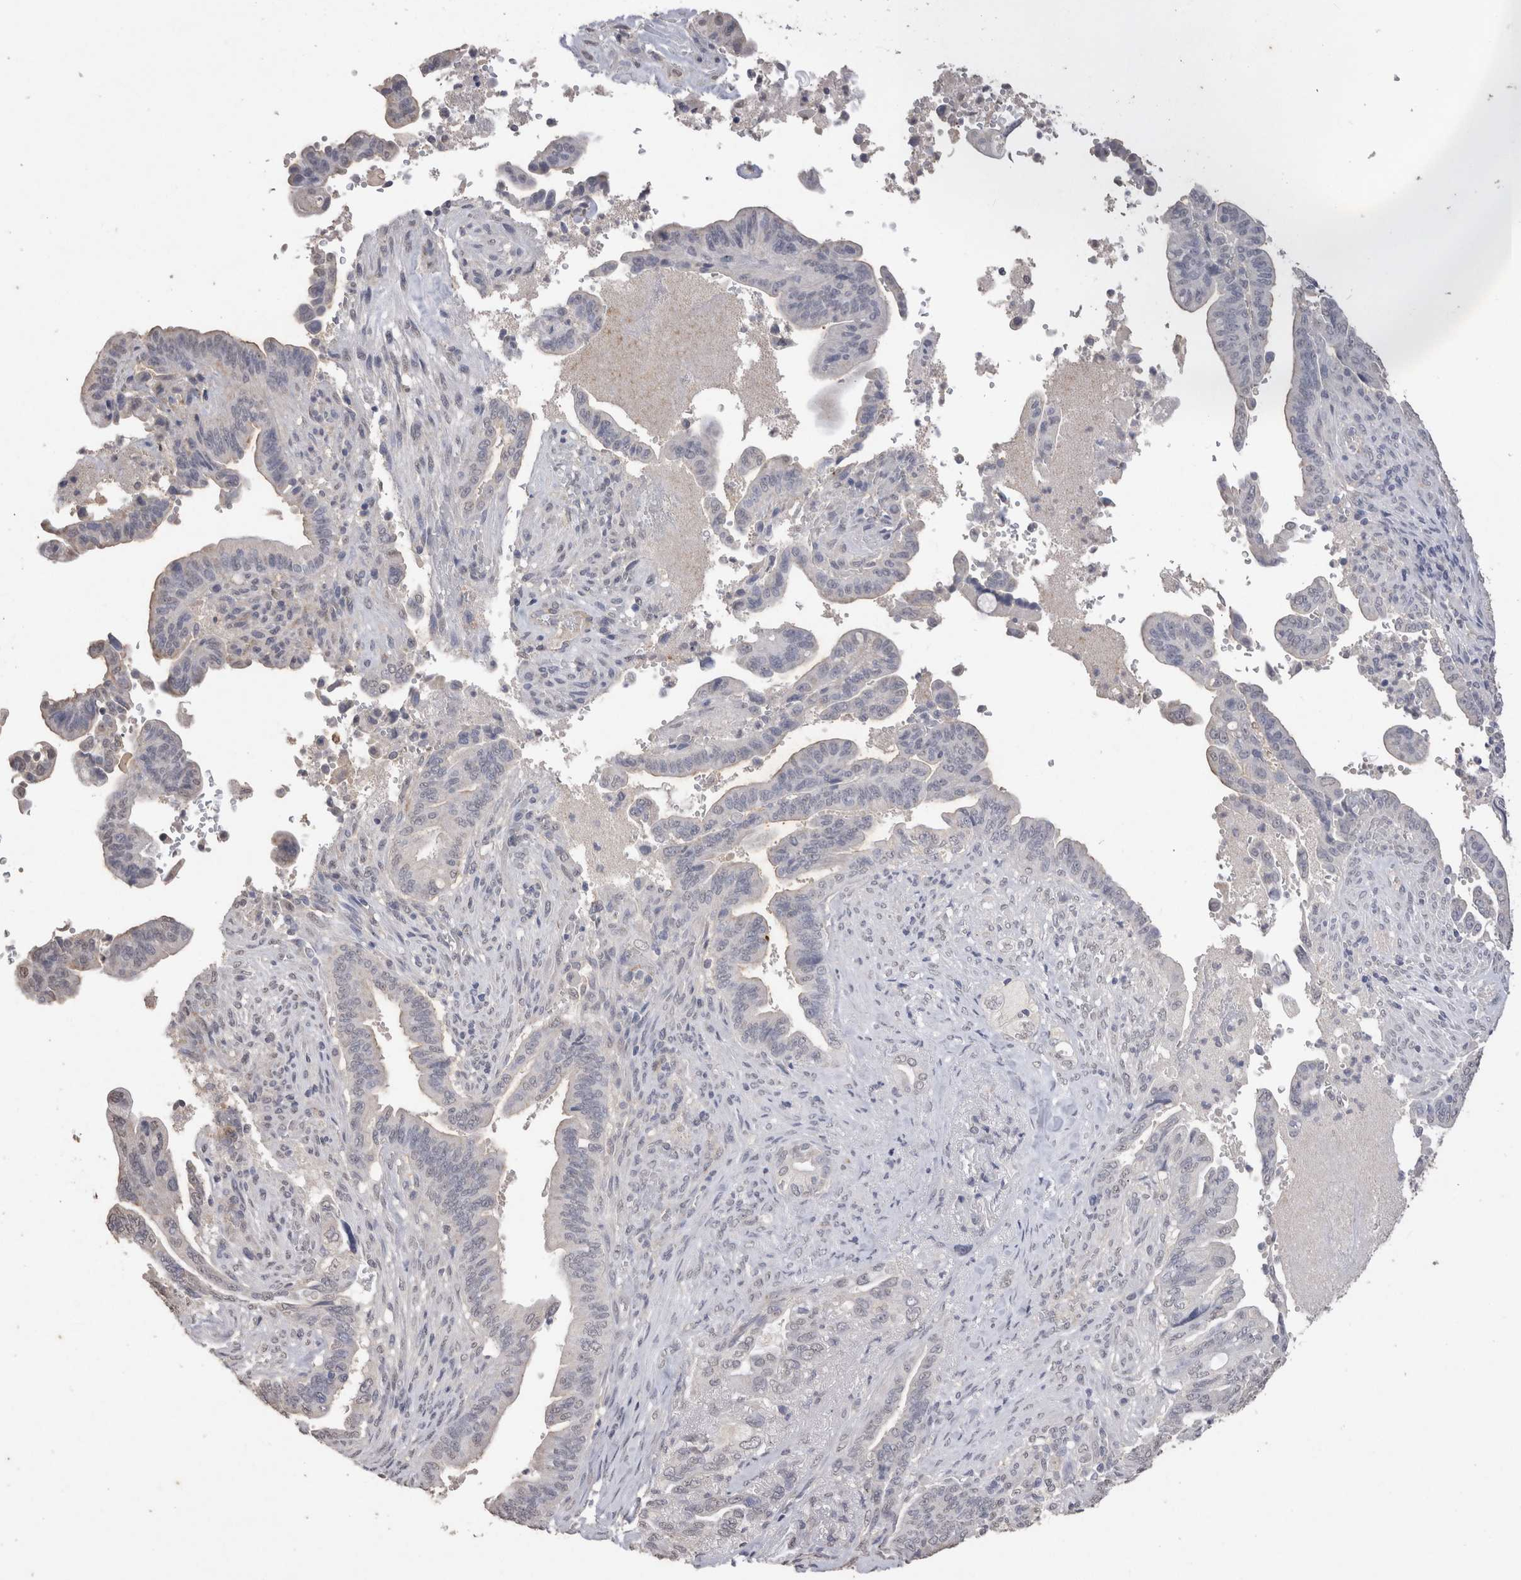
{"staining": {"intensity": "negative", "quantity": "none", "location": "none"}, "tissue": "pancreatic cancer", "cell_type": "Tumor cells", "image_type": "cancer", "snomed": [{"axis": "morphology", "description": "Adenocarcinoma, NOS"}, {"axis": "topography", "description": "Pancreas"}], "caption": "High power microscopy image of an immunohistochemistry (IHC) histopathology image of adenocarcinoma (pancreatic), revealing no significant staining in tumor cells. (Immunohistochemistry (ihc), brightfield microscopy, high magnification).", "gene": "CDH6", "patient": {"sex": "male", "age": 70}}